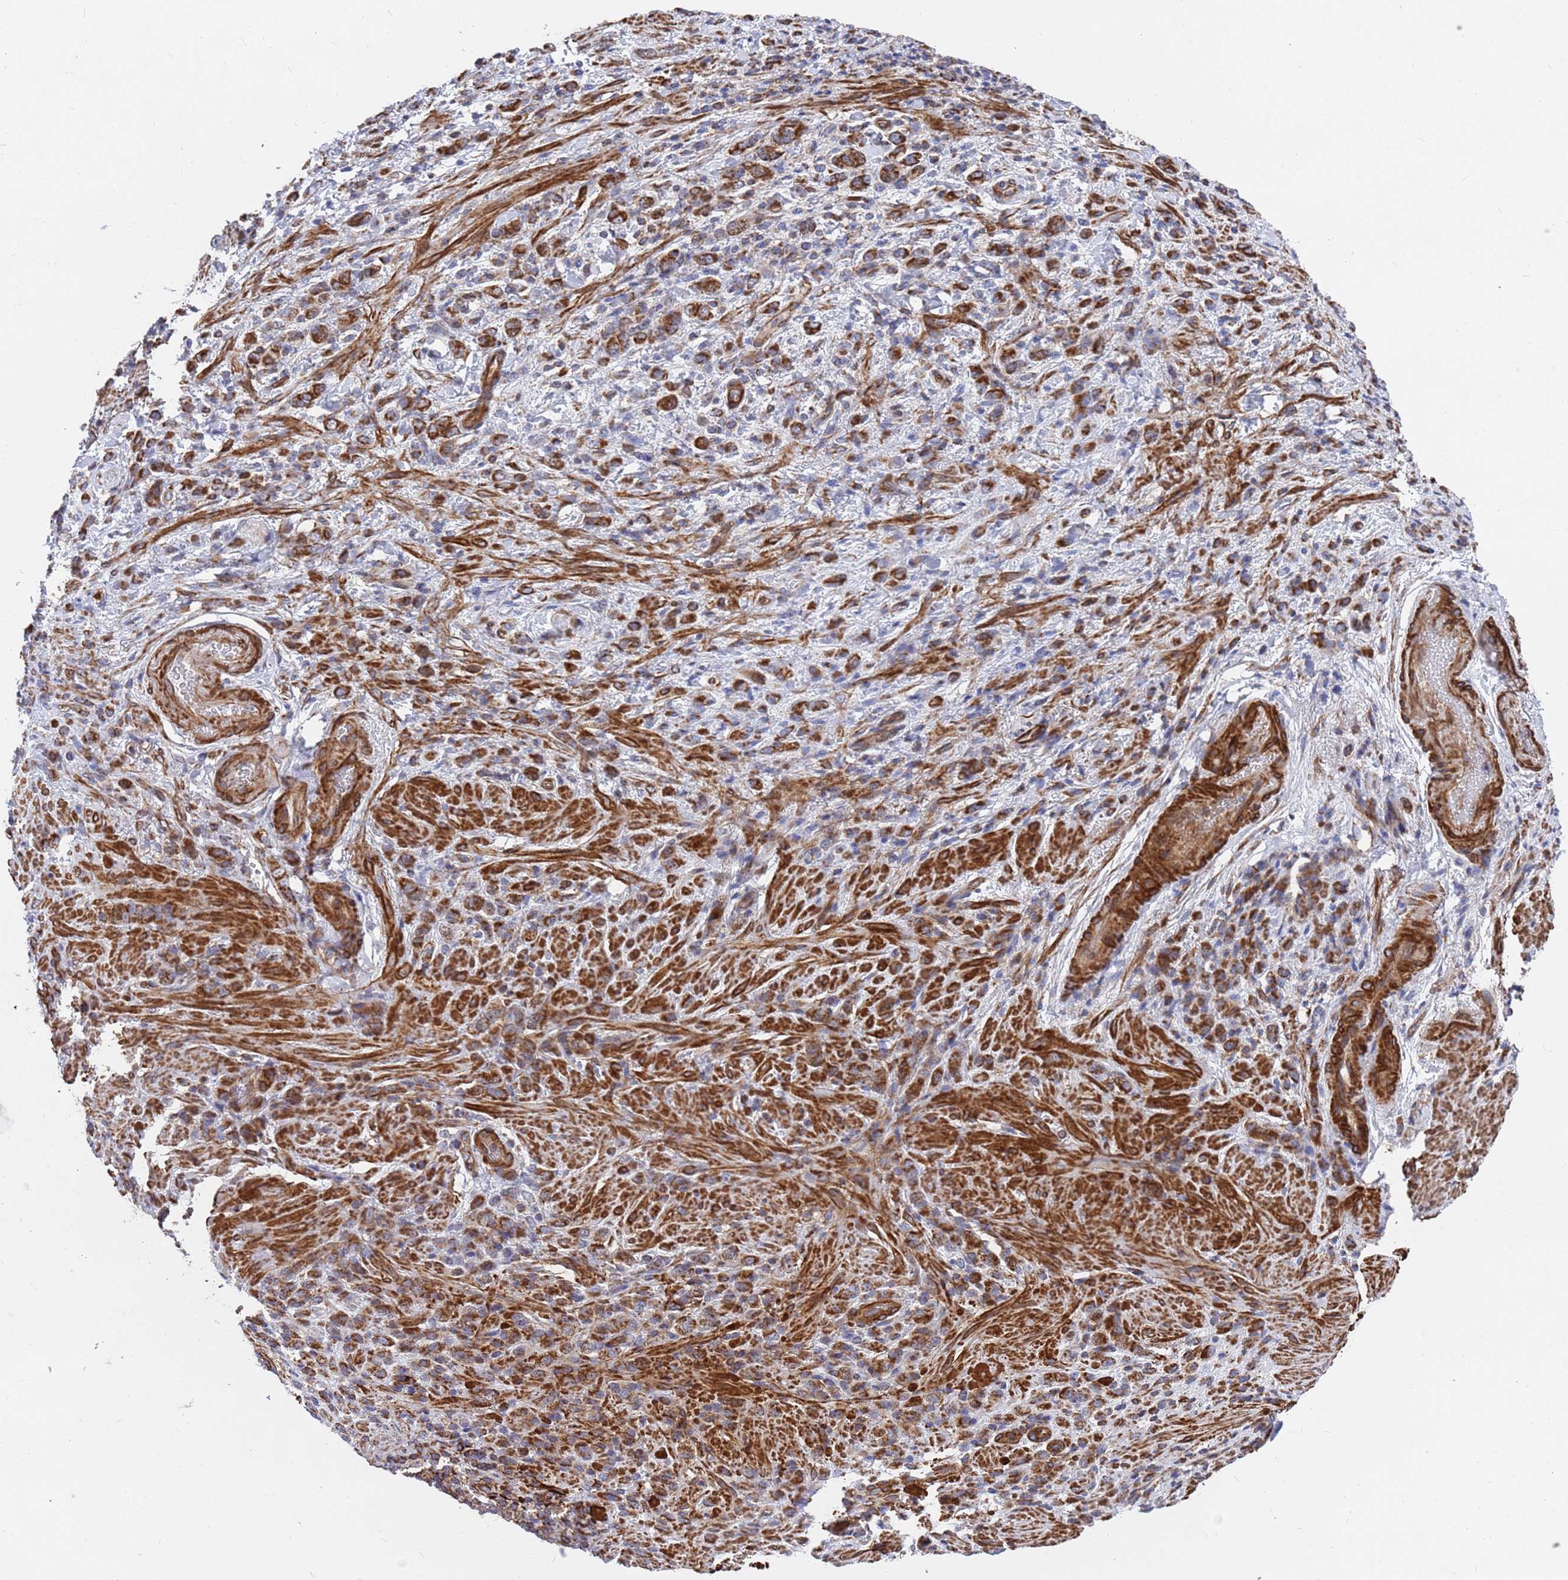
{"staining": {"intensity": "strong", "quantity": ">75%", "location": "cytoplasmic/membranous"}, "tissue": "stomach cancer", "cell_type": "Tumor cells", "image_type": "cancer", "snomed": [{"axis": "morphology", "description": "Adenocarcinoma, NOS"}, {"axis": "topography", "description": "Stomach"}], "caption": "Stomach adenocarcinoma tissue shows strong cytoplasmic/membranous staining in about >75% of tumor cells, visualized by immunohistochemistry. The protein of interest is stained brown, and the nuclei are stained in blue (DAB (3,3'-diaminobenzidine) IHC with brightfield microscopy, high magnification).", "gene": "WDFY3", "patient": {"sex": "male", "age": 77}}